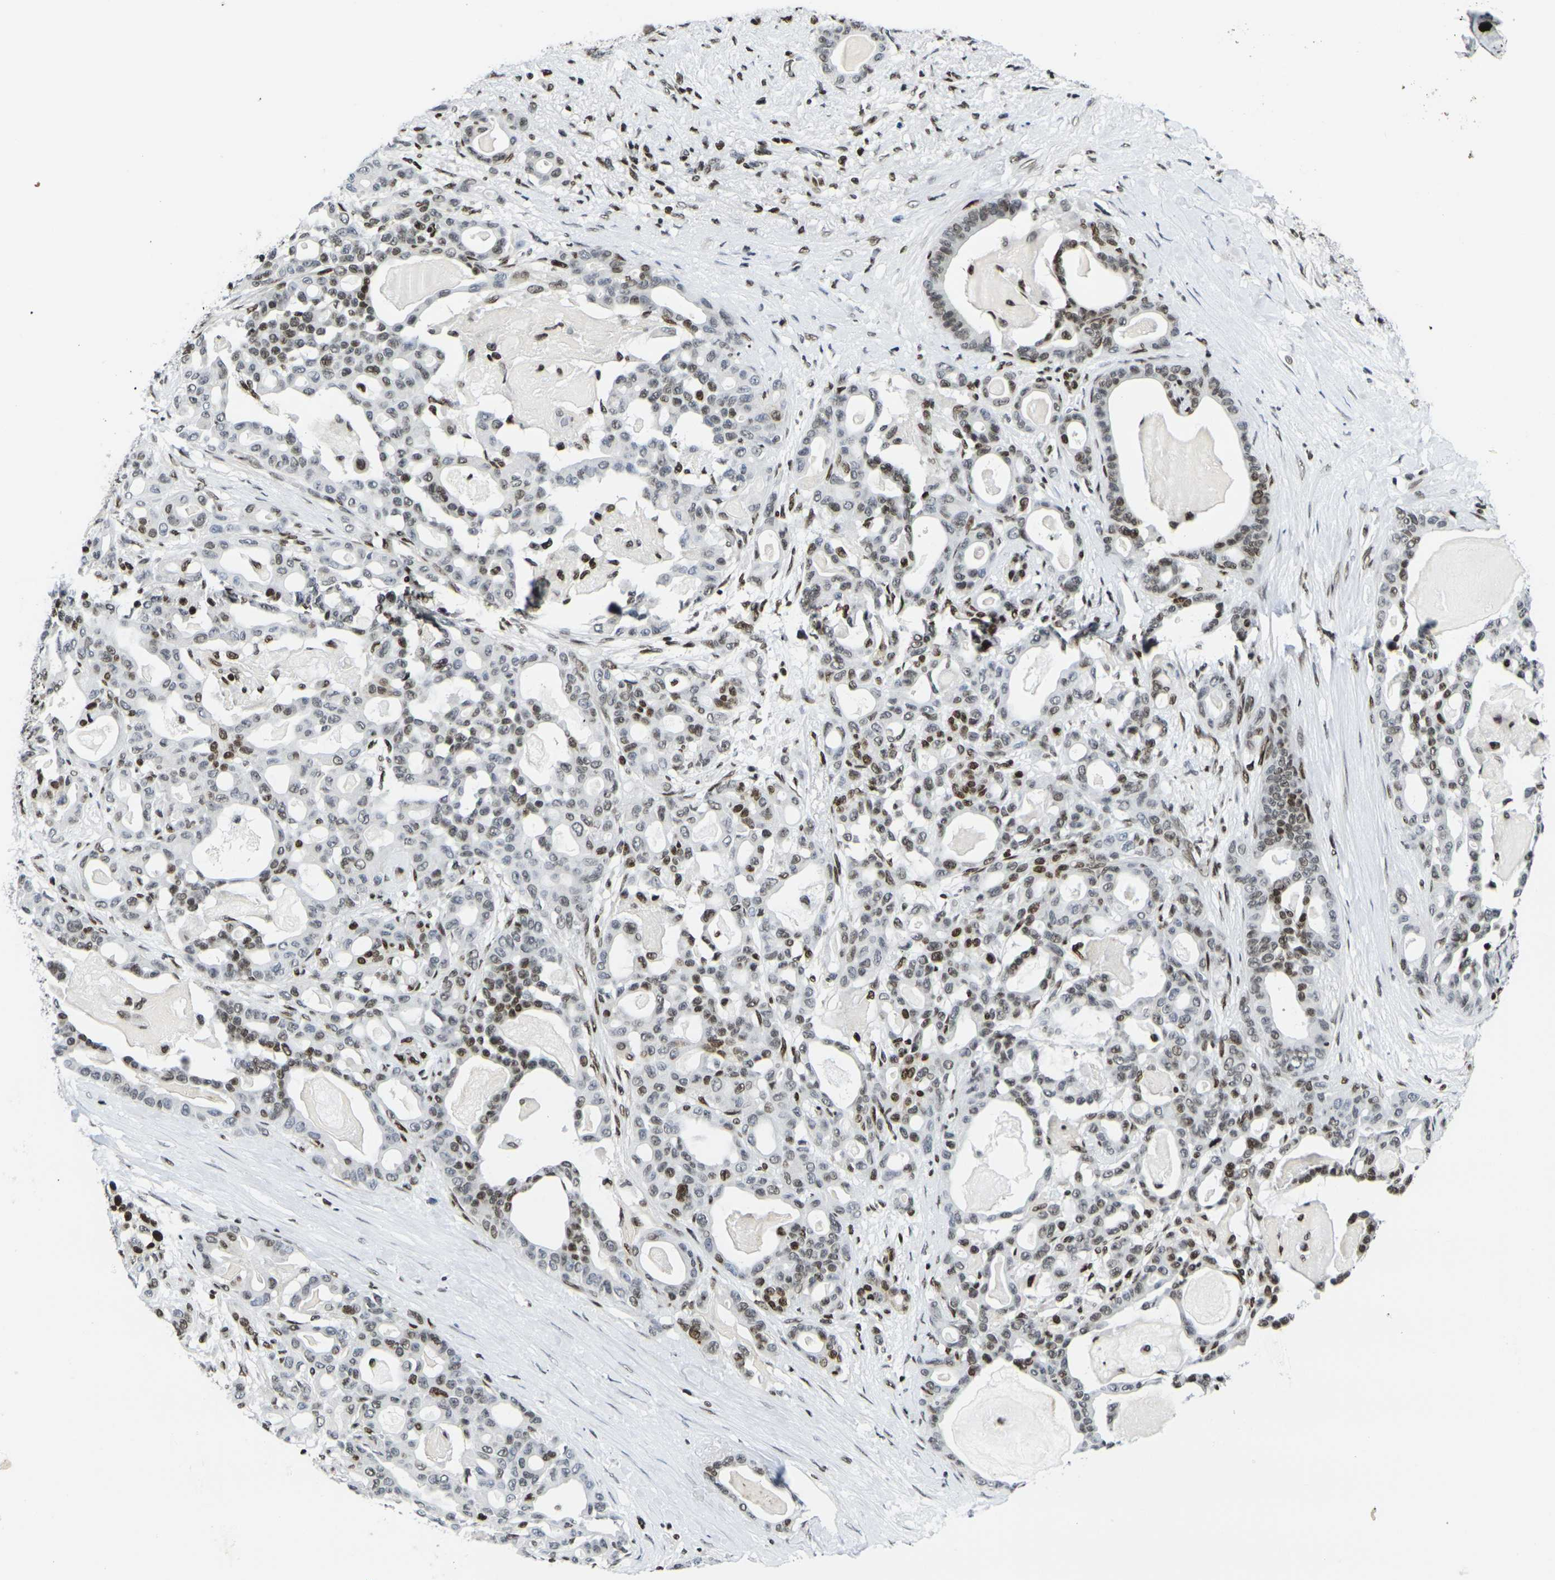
{"staining": {"intensity": "moderate", "quantity": "<25%", "location": "nuclear"}, "tissue": "pancreatic cancer", "cell_type": "Tumor cells", "image_type": "cancer", "snomed": [{"axis": "morphology", "description": "Adenocarcinoma, NOS"}, {"axis": "topography", "description": "Pancreas"}], "caption": "This photomicrograph shows adenocarcinoma (pancreatic) stained with immunohistochemistry (IHC) to label a protein in brown. The nuclear of tumor cells show moderate positivity for the protein. Nuclei are counter-stained blue.", "gene": "H1-10", "patient": {"sex": "male", "age": 63}}